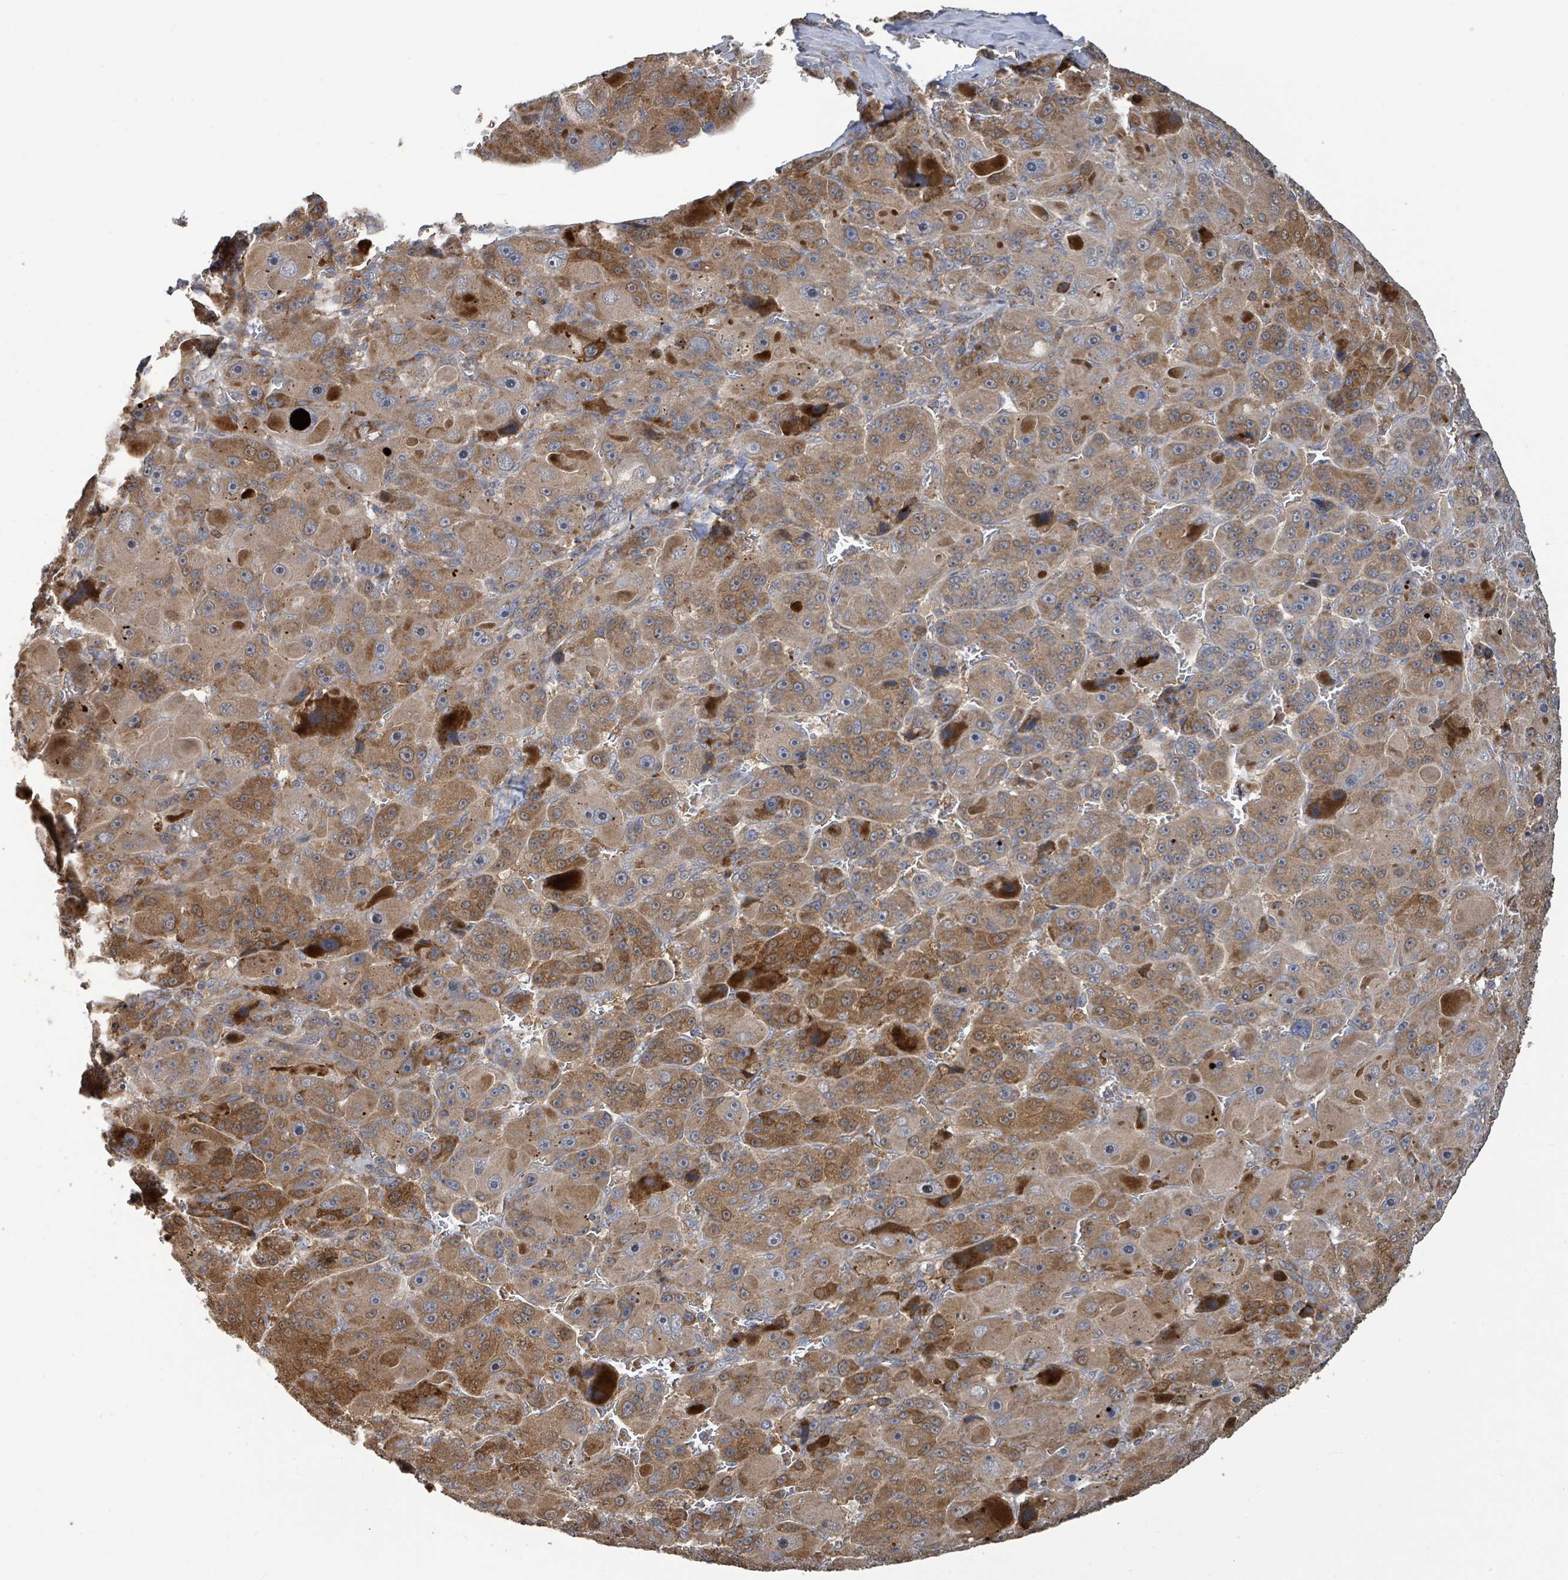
{"staining": {"intensity": "moderate", "quantity": ">75%", "location": "cytoplasmic/membranous"}, "tissue": "liver cancer", "cell_type": "Tumor cells", "image_type": "cancer", "snomed": [{"axis": "morphology", "description": "Carcinoma, Hepatocellular, NOS"}, {"axis": "topography", "description": "Liver"}], "caption": "Protein expression analysis of human liver cancer (hepatocellular carcinoma) reveals moderate cytoplasmic/membranous expression in about >75% of tumor cells.", "gene": "STARD4", "patient": {"sex": "male", "age": 76}}